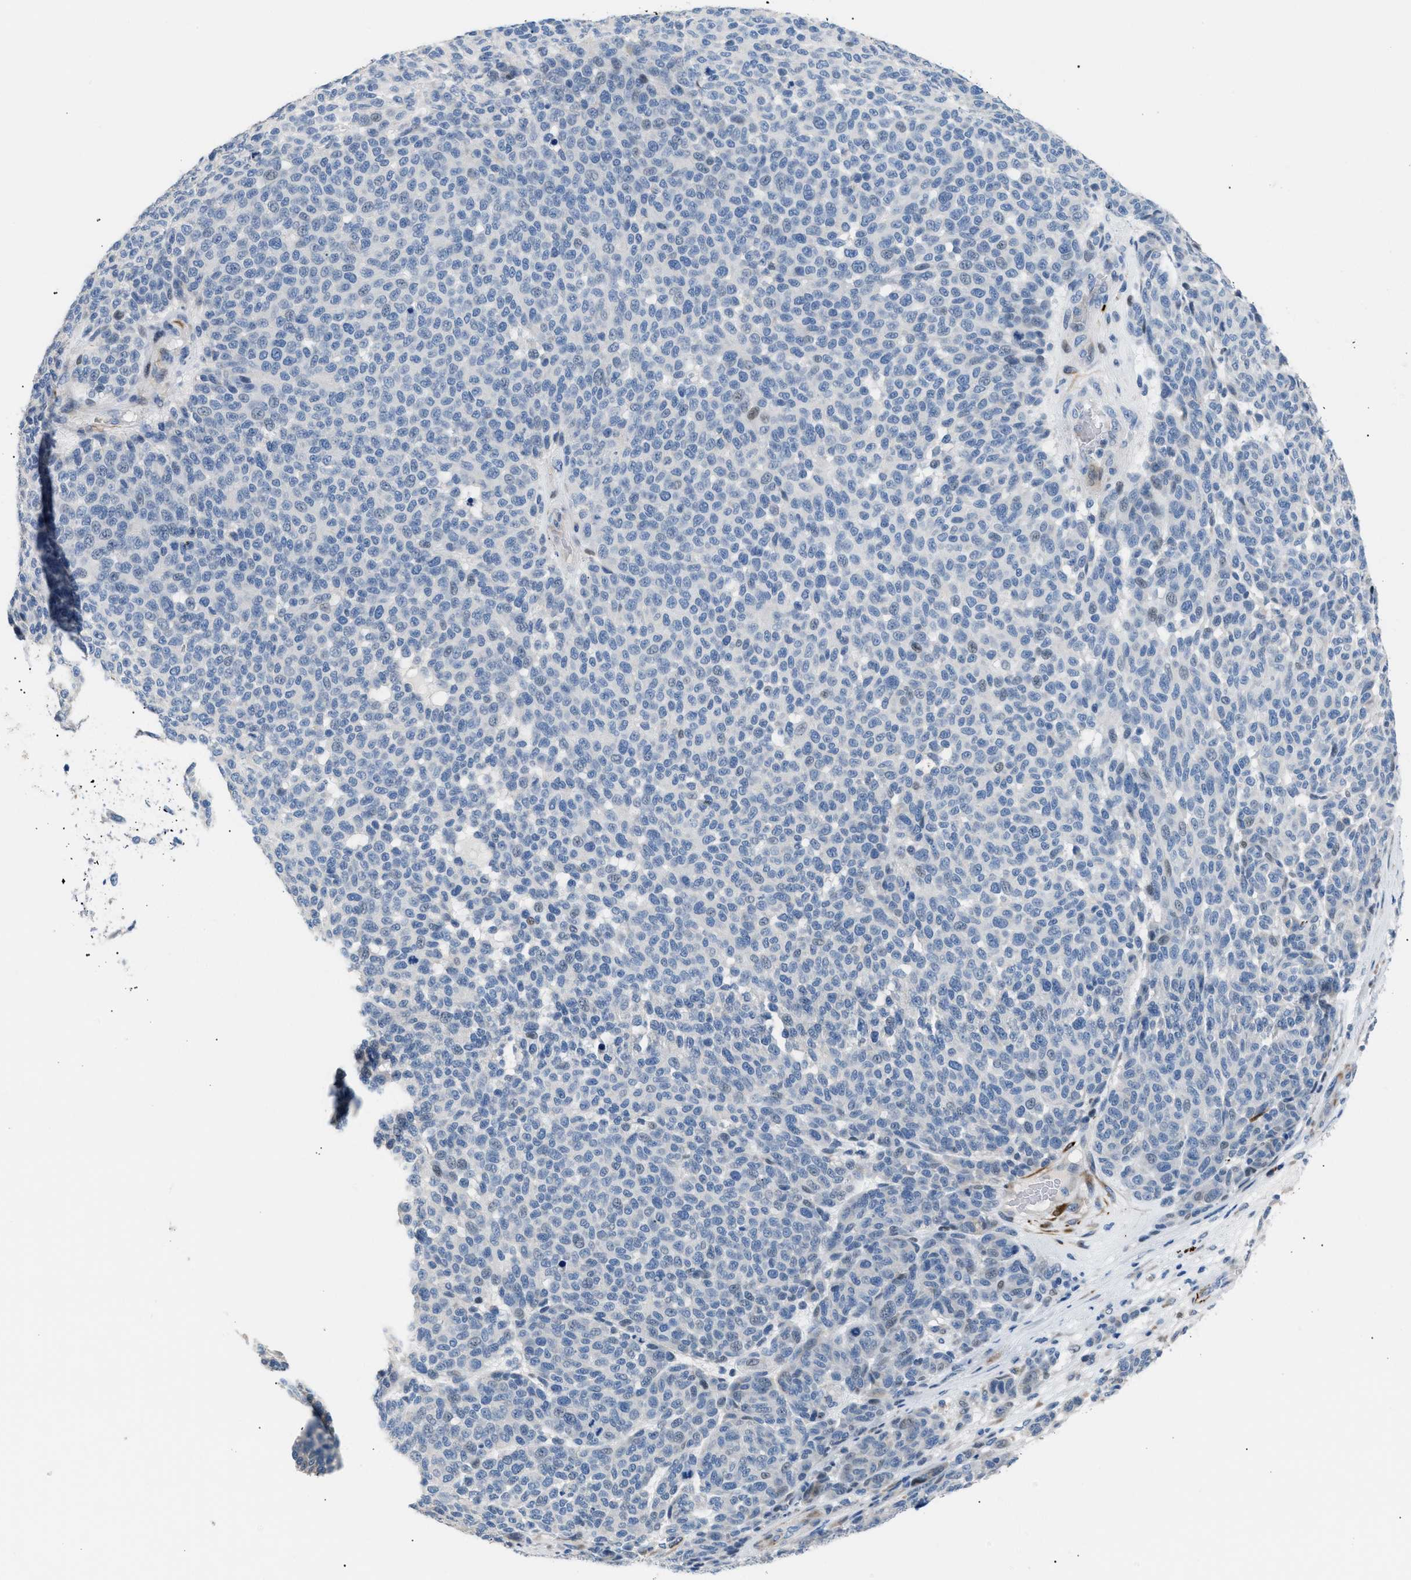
{"staining": {"intensity": "negative", "quantity": "none", "location": "none"}, "tissue": "melanoma", "cell_type": "Tumor cells", "image_type": "cancer", "snomed": [{"axis": "morphology", "description": "Malignant melanoma, NOS"}, {"axis": "topography", "description": "Skin"}], "caption": "Melanoma was stained to show a protein in brown. There is no significant staining in tumor cells.", "gene": "ICA1", "patient": {"sex": "male", "age": 59}}